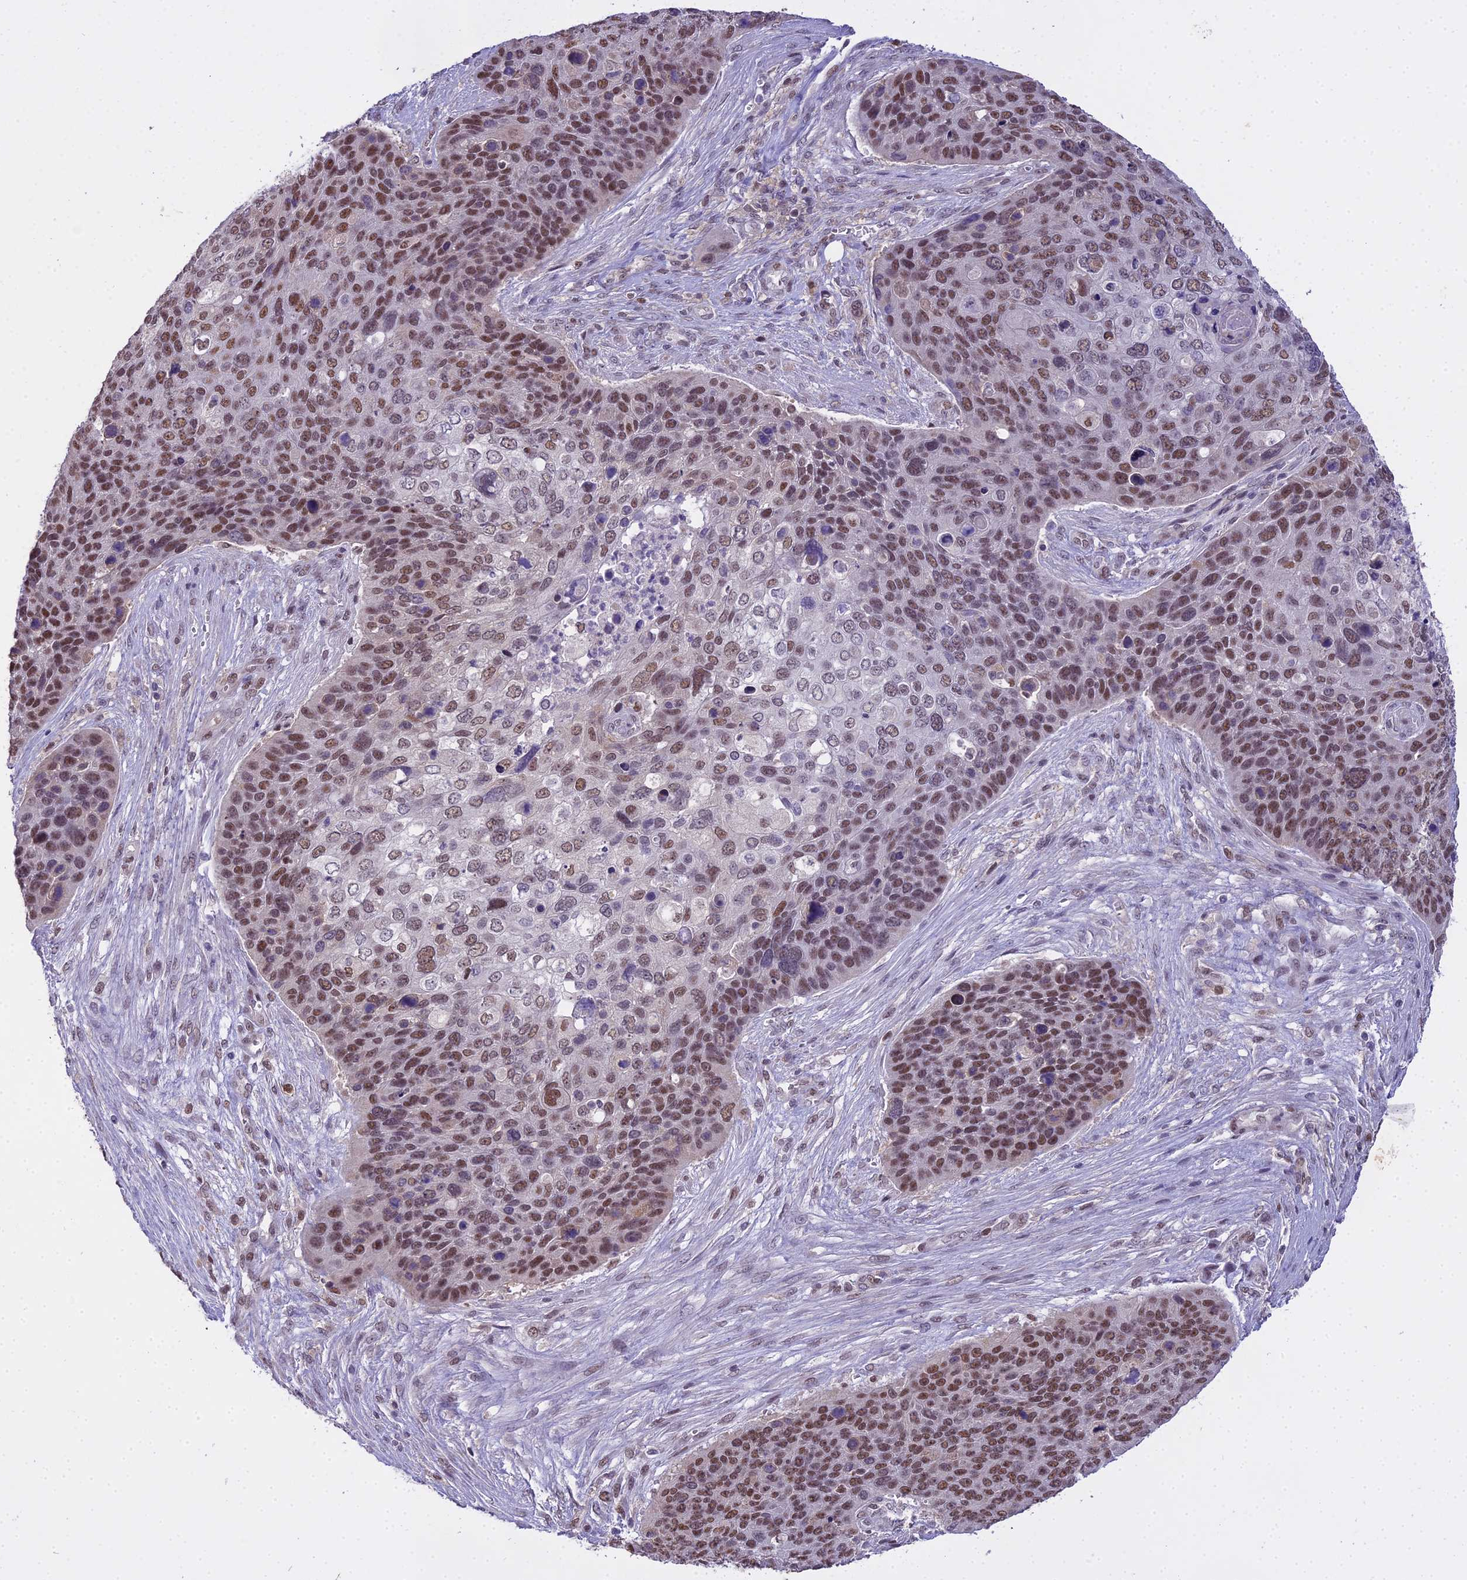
{"staining": {"intensity": "moderate", "quantity": ">75%", "location": "nuclear"}, "tissue": "skin cancer", "cell_type": "Tumor cells", "image_type": "cancer", "snomed": [{"axis": "morphology", "description": "Basal cell carcinoma"}, {"axis": "topography", "description": "Skin"}], "caption": "Basal cell carcinoma (skin) tissue shows moderate nuclear staining in approximately >75% of tumor cells", "gene": "MAT2A", "patient": {"sex": "female", "age": 74}}